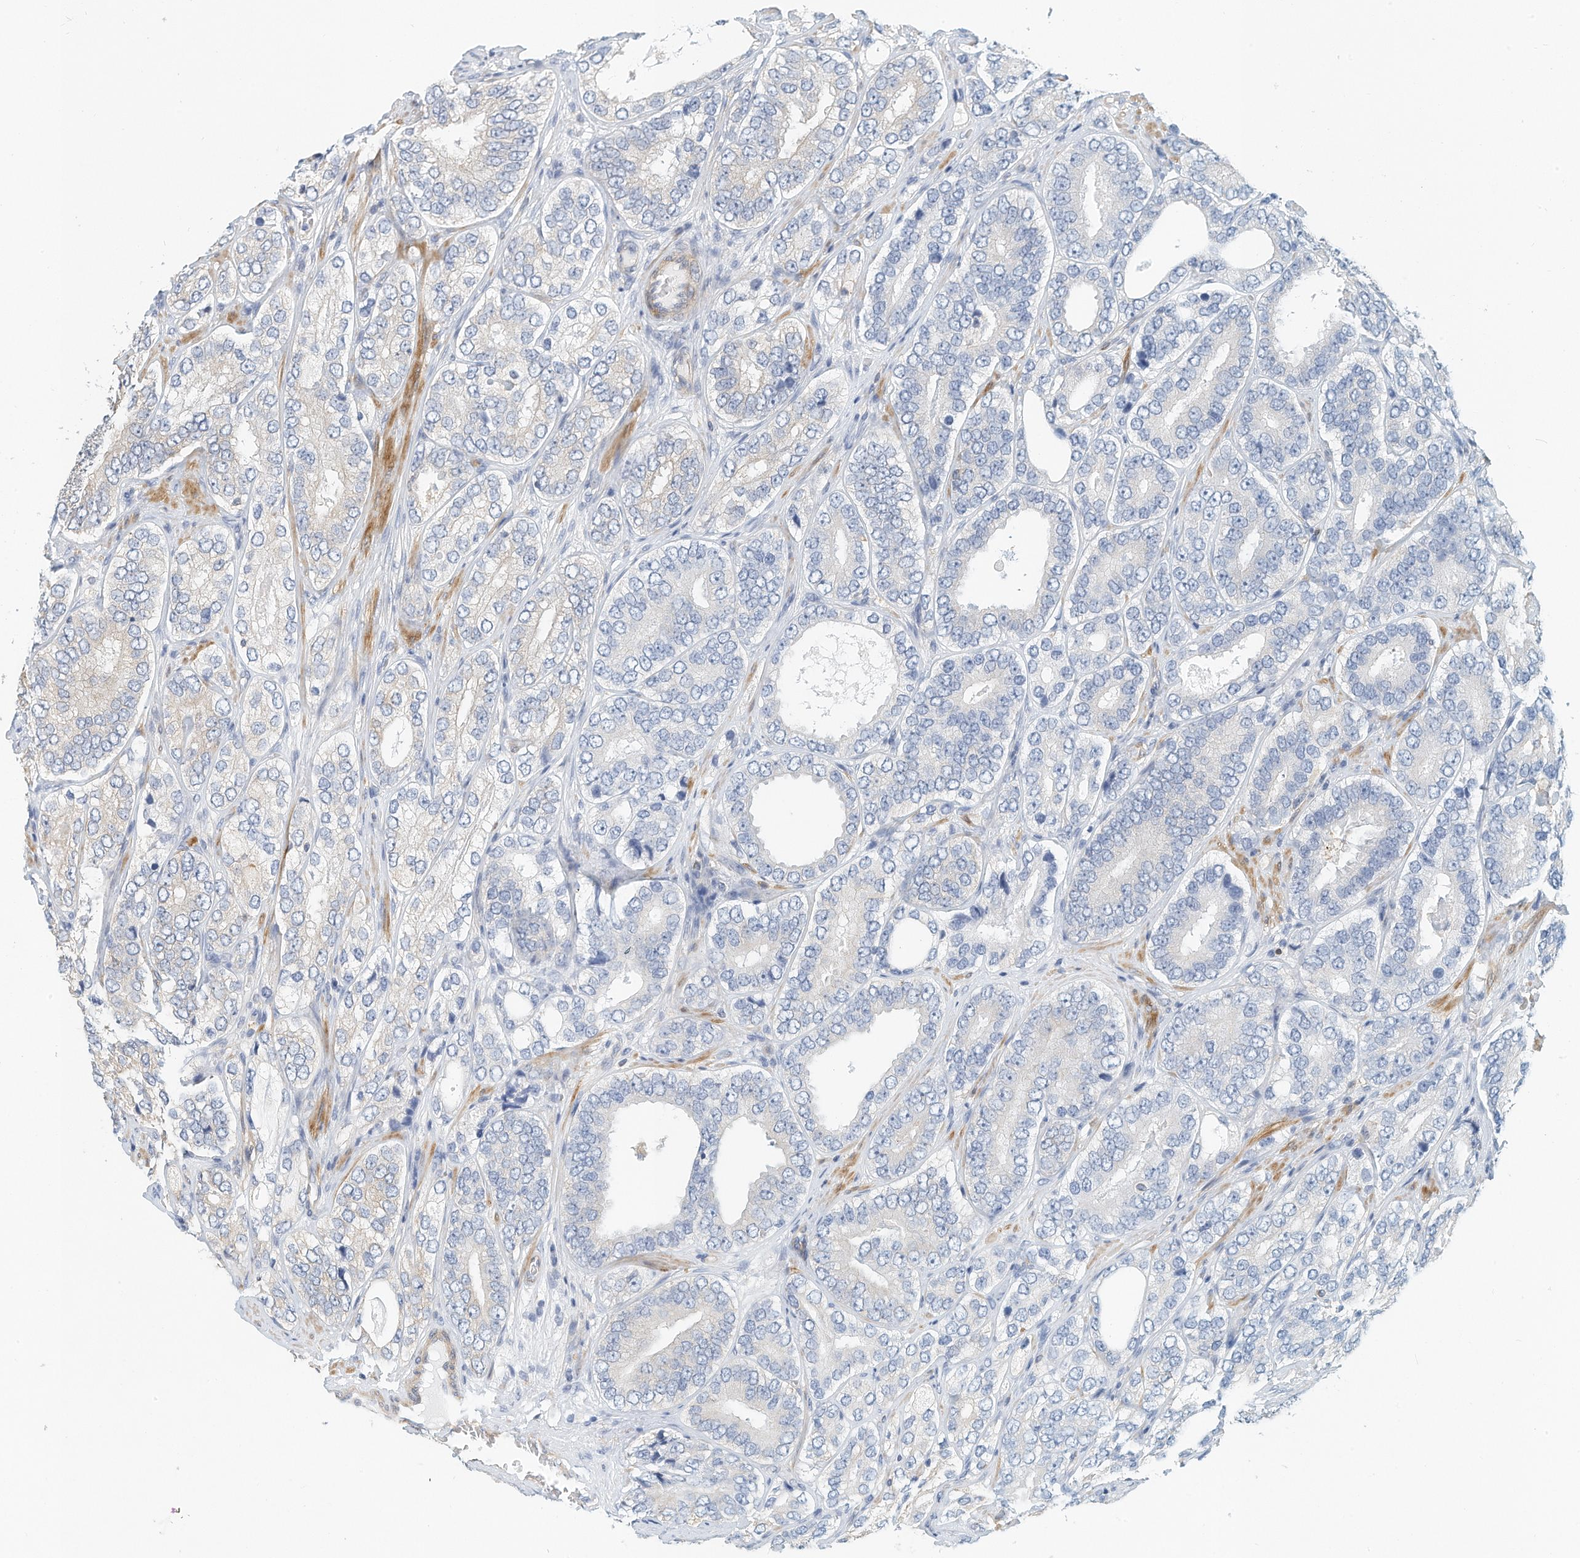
{"staining": {"intensity": "negative", "quantity": "none", "location": "none"}, "tissue": "prostate cancer", "cell_type": "Tumor cells", "image_type": "cancer", "snomed": [{"axis": "morphology", "description": "Adenocarcinoma, High grade"}, {"axis": "topography", "description": "Prostate"}], "caption": "DAB immunohistochemical staining of human high-grade adenocarcinoma (prostate) demonstrates no significant expression in tumor cells.", "gene": "MICAL1", "patient": {"sex": "male", "age": 56}}